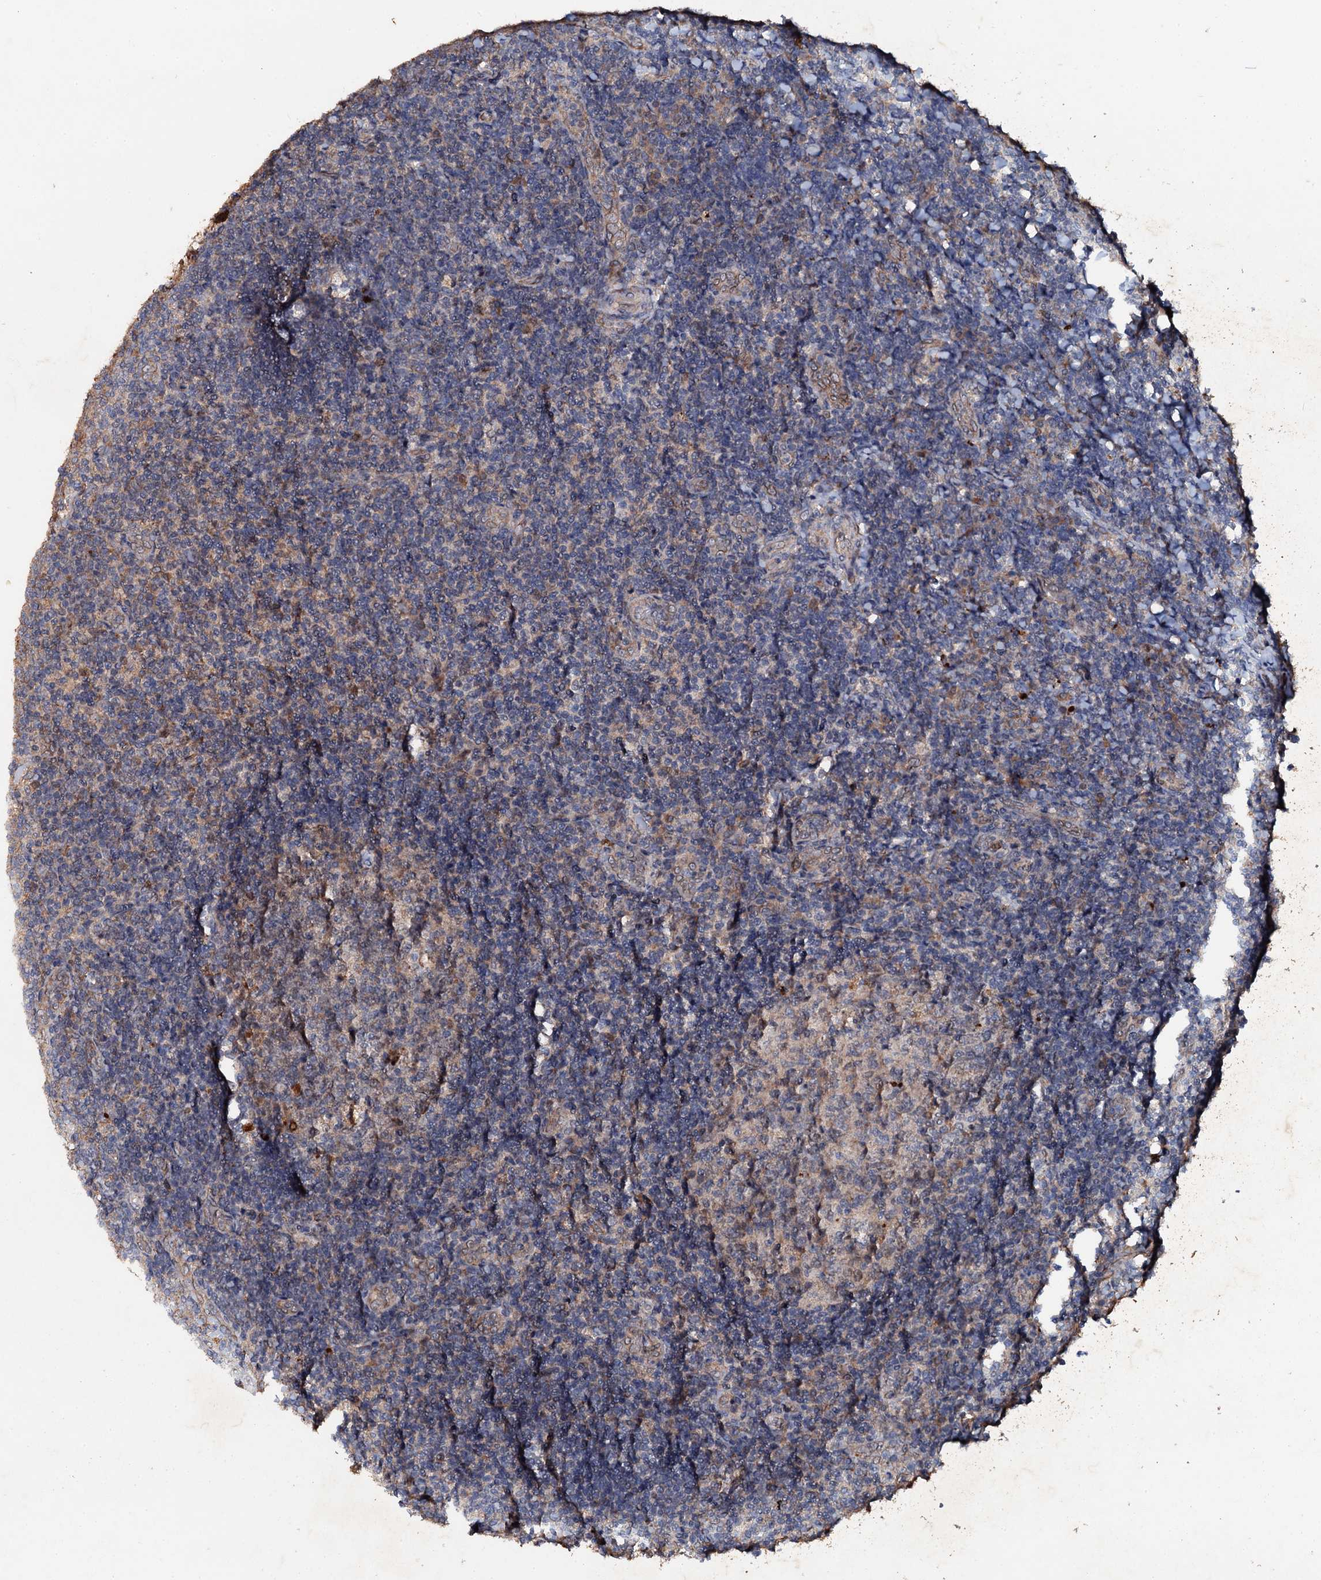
{"staining": {"intensity": "moderate", "quantity": "<25%", "location": "cytoplasmic/membranous"}, "tissue": "tonsil", "cell_type": "Germinal center cells", "image_type": "normal", "snomed": [{"axis": "morphology", "description": "Normal tissue, NOS"}, {"axis": "topography", "description": "Tonsil"}], "caption": "Tonsil stained with a brown dye reveals moderate cytoplasmic/membranous positive staining in about <25% of germinal center cells.", "gene": "ADAMTS10", "patient": {"sex": "male", "age": 17}}